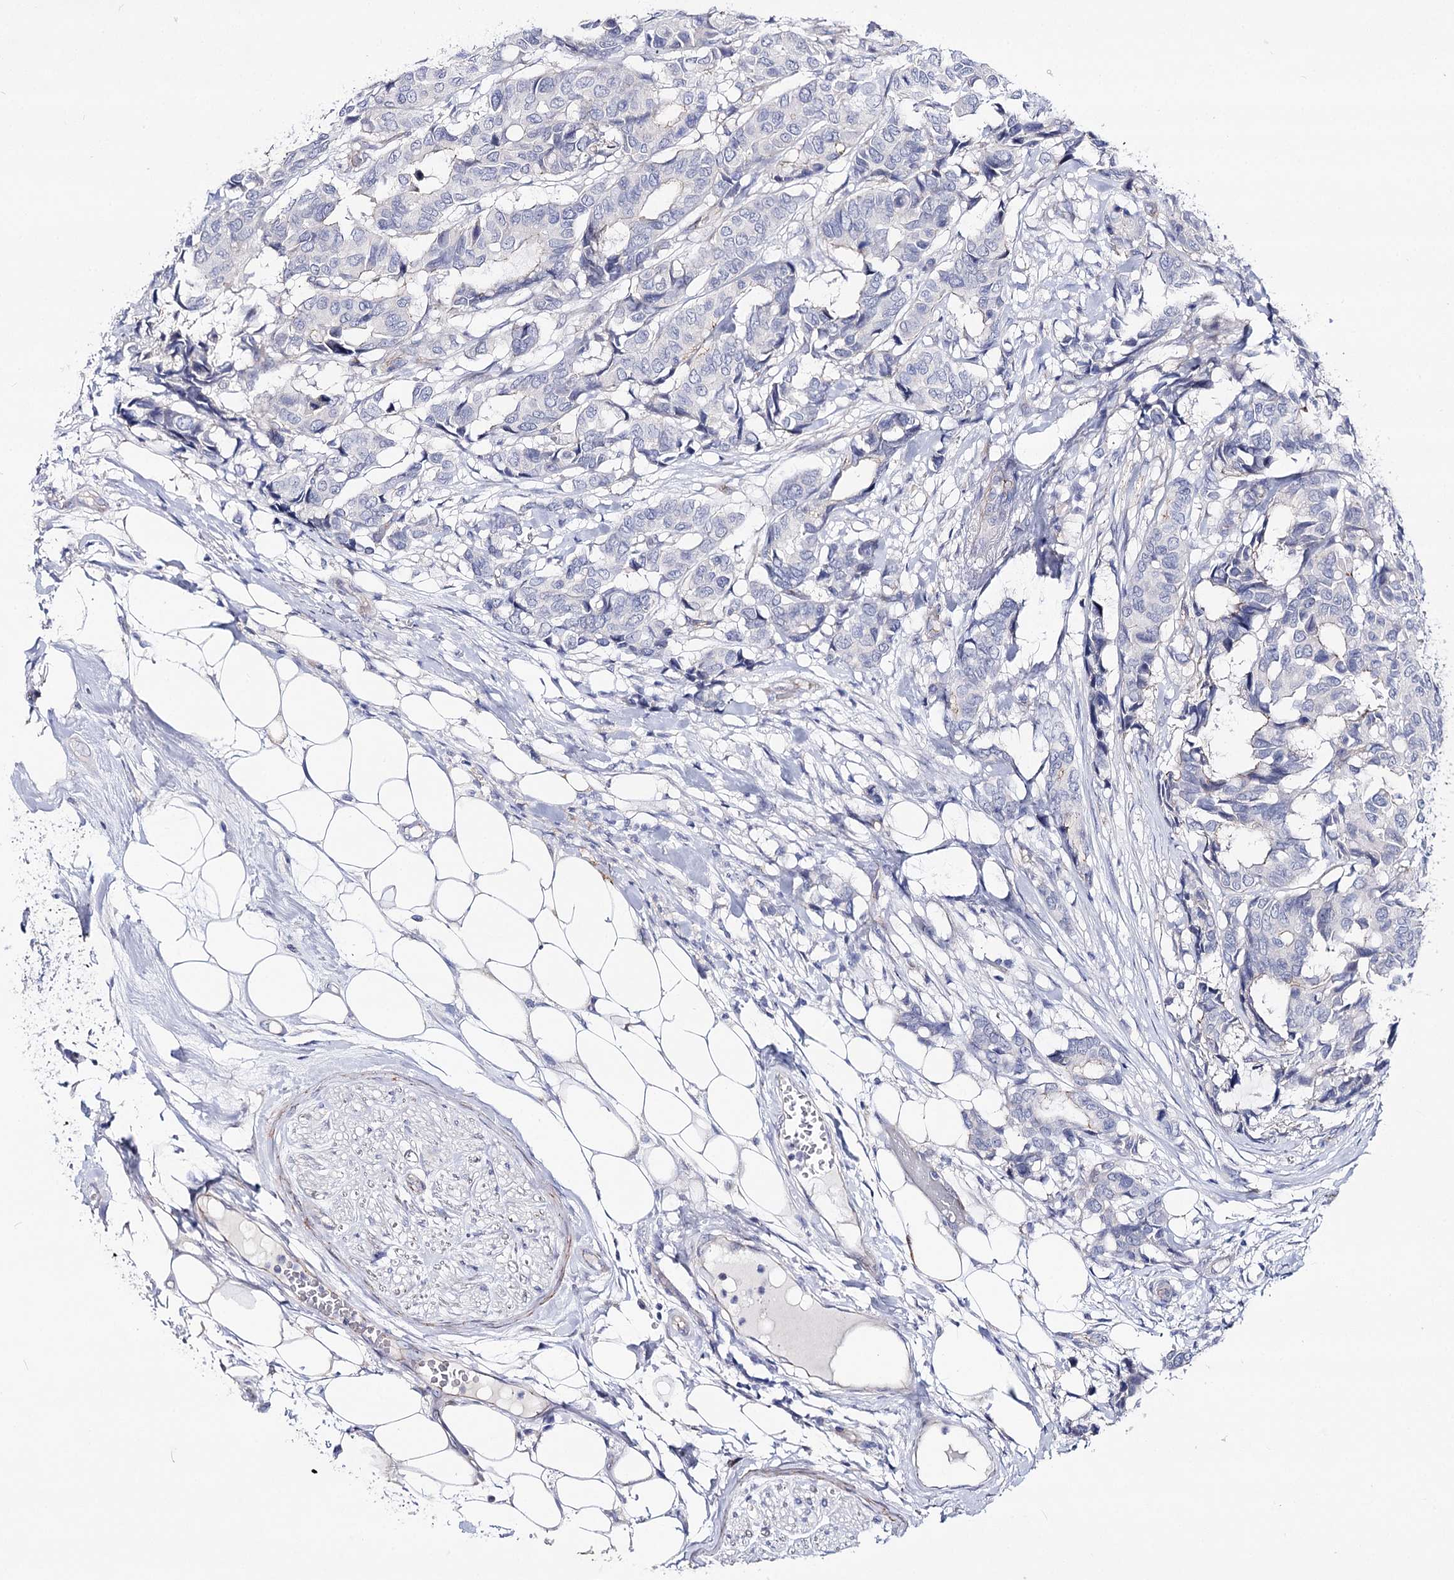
{"staining": {"intensity": "negative", "quantity": "none", "location": "none"}, "tissue": "breast cancer", "cell_type": "Tumor cells", "image_type": "cancer", "snomed": [{"axis": "morphology", "description": "Duct carcinoma"}, {"axis": "topography", "description": "Breast"}], "caption": "This photomicrograph is of infiltrating ductal carcinoma (breast) stained with IHC to label a protein in brown with the nuclei are counter-stained blue. There is no expression in tumor cells.", "gene": "NRAP", "patient": {"sex": "female", "age": 87}}